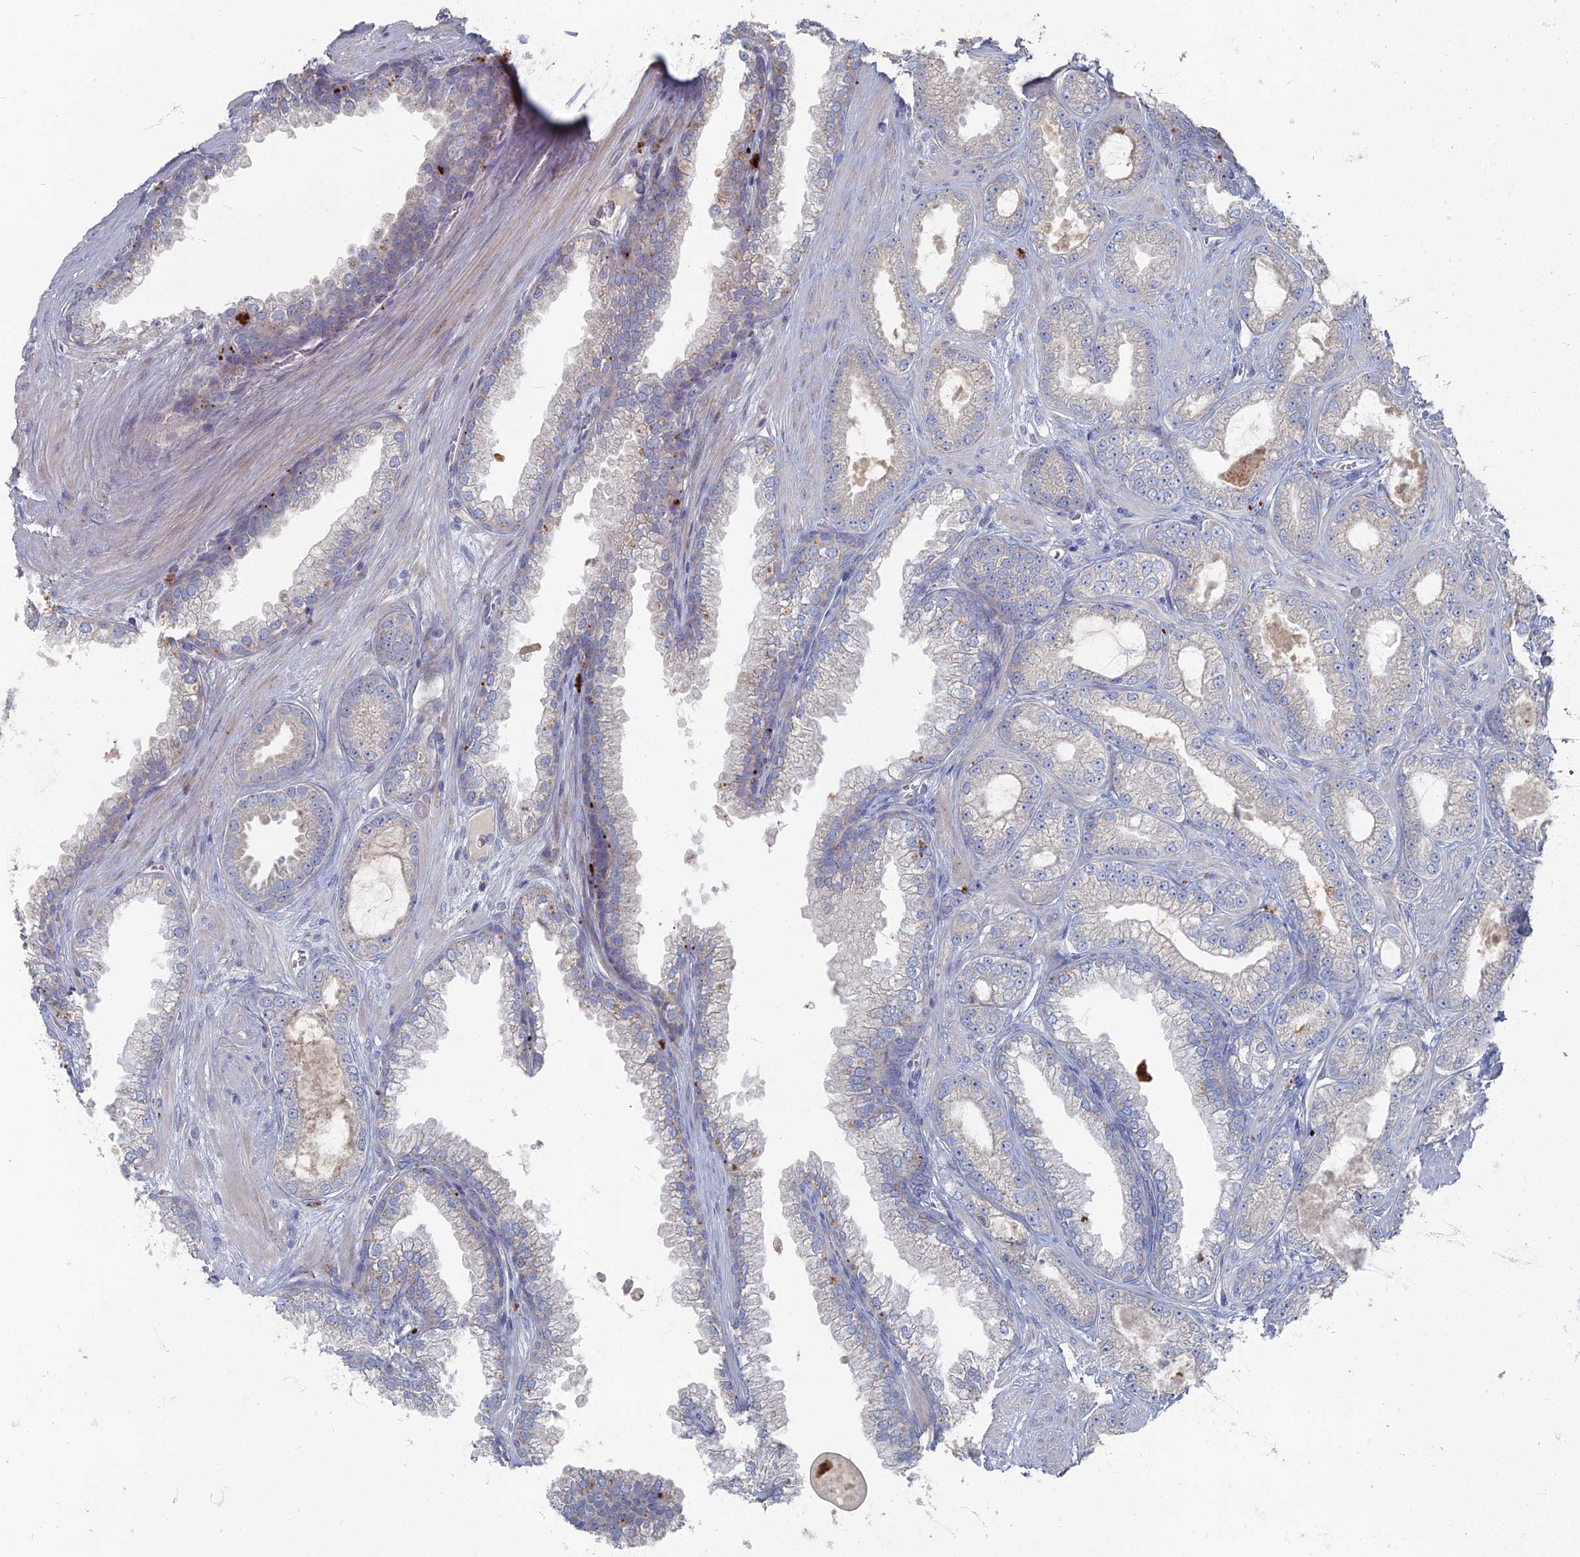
{"staining": {"intensity": "weak", "quantity": "<25%", "location": "cytoplasmic/membranous"}, "tissue": "prostate cancer", "cell_type": "Tumor cells", "image_type": "cancer", "snomed": [{"axis": "morphology", "description": "Adenocarcinoma, Low grade"}, {"axis": "topography", "description": "Prostate"}], "caption": "IHC histopathology image of neoplastic tissue: human prostate cancer (low-grade adenocarcinoma) stained with DAB (3,3'-diaminobenzidine) exhibits no significant protein expression in tumor cells.", "gene": "TMEM128", "patient": {"sex": "male", "age": 57}}